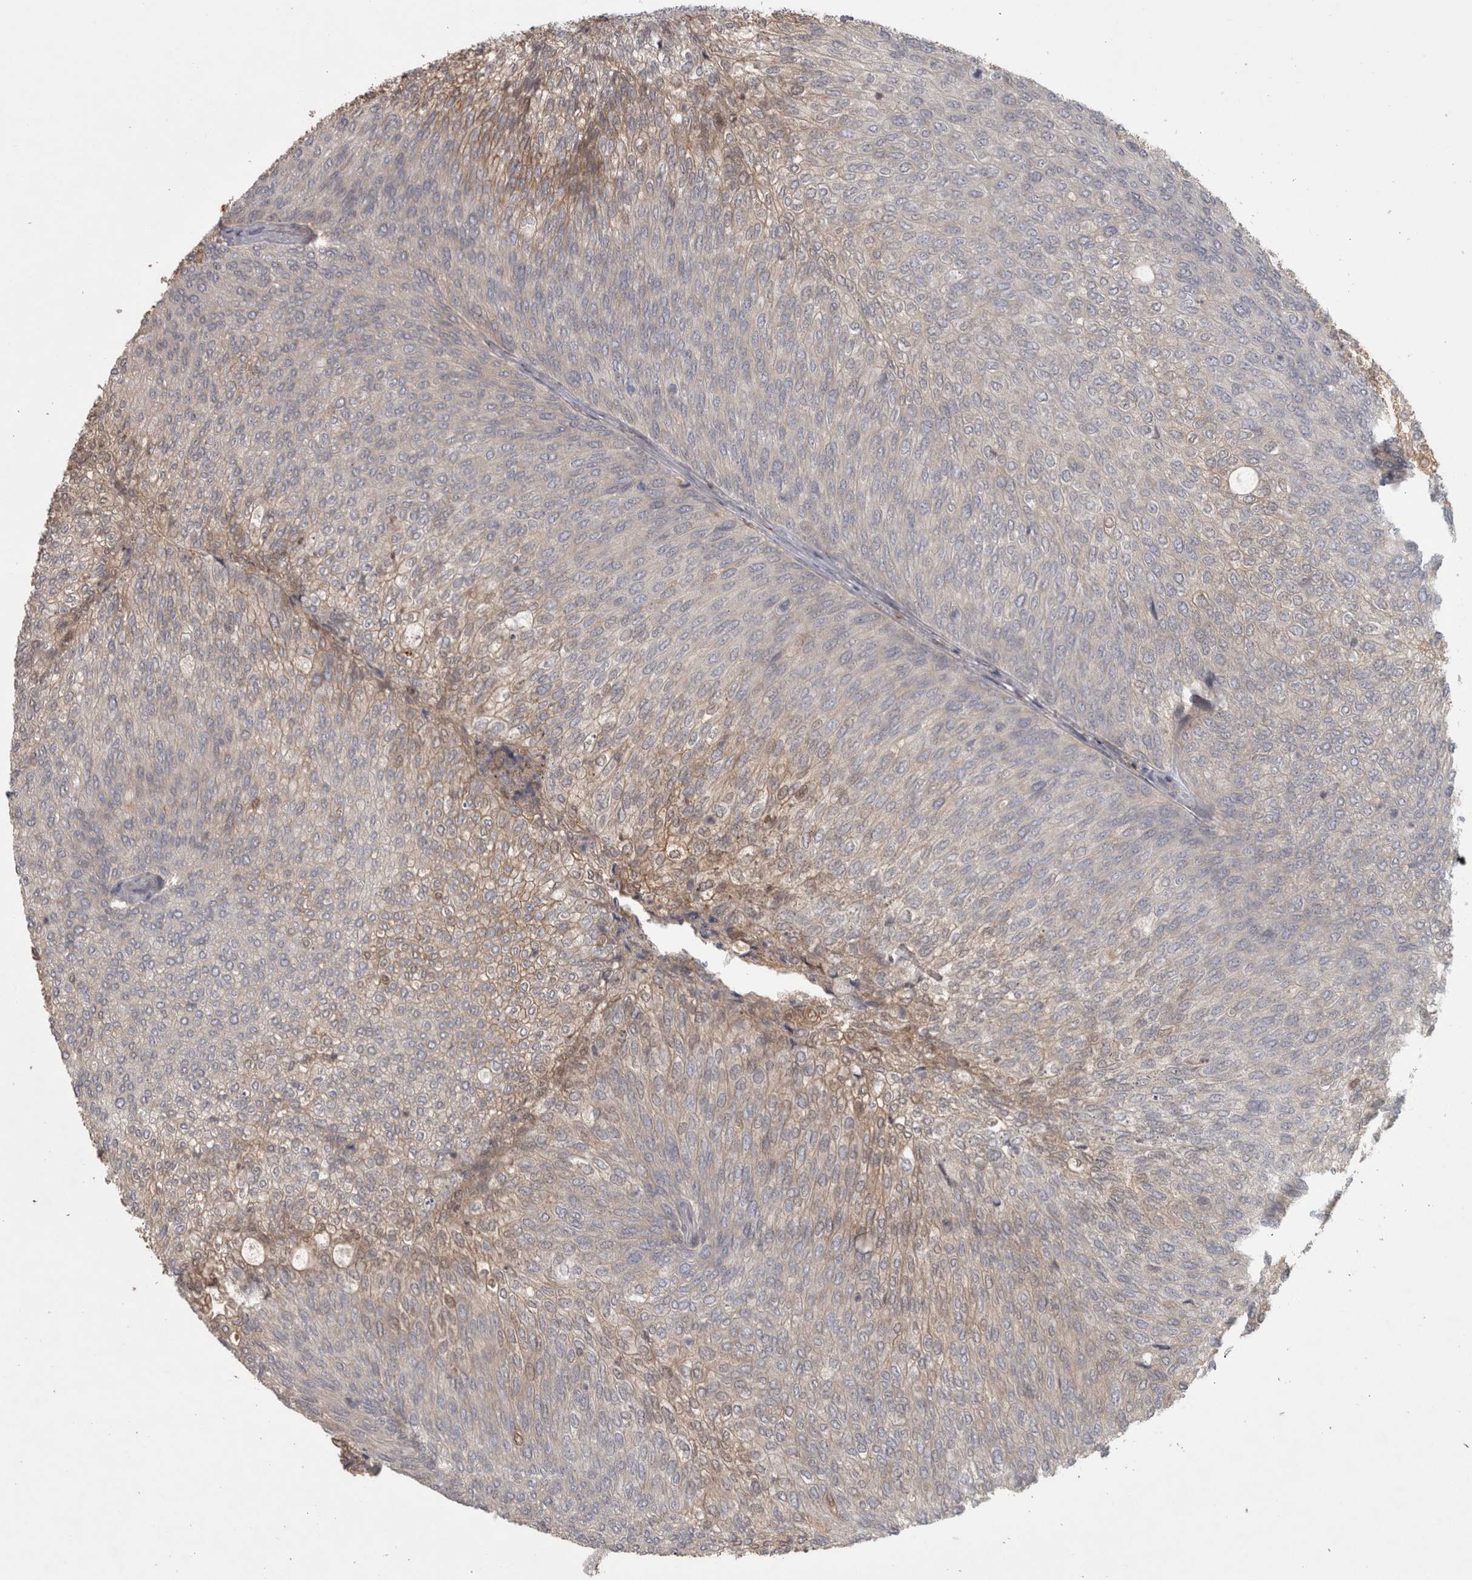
{"staining": {"intensity": "moderate", "quantity": "<25%", "location": "cytoplasmic/membranous,nuclear"}, "tissue": "urothelial cancer", "cell_type": "Tumor cells", "image_type": "cancer", "snomed": [{"axis": "morphology", "description": "Urothelial carcinoma, Low grade"}, {"axis": "topography", "description": "Urinary bladder"}], "caption": "Urothelial cancer tissue demonstrates moderate cytoplasmic/membranous and nuclear positivity in about <25% of tumor cells (DAB IHC with brightfield microscopy, high magnification).", "gene": "SLCO5A1", "patient": {"sex": "female", "age": 79}}